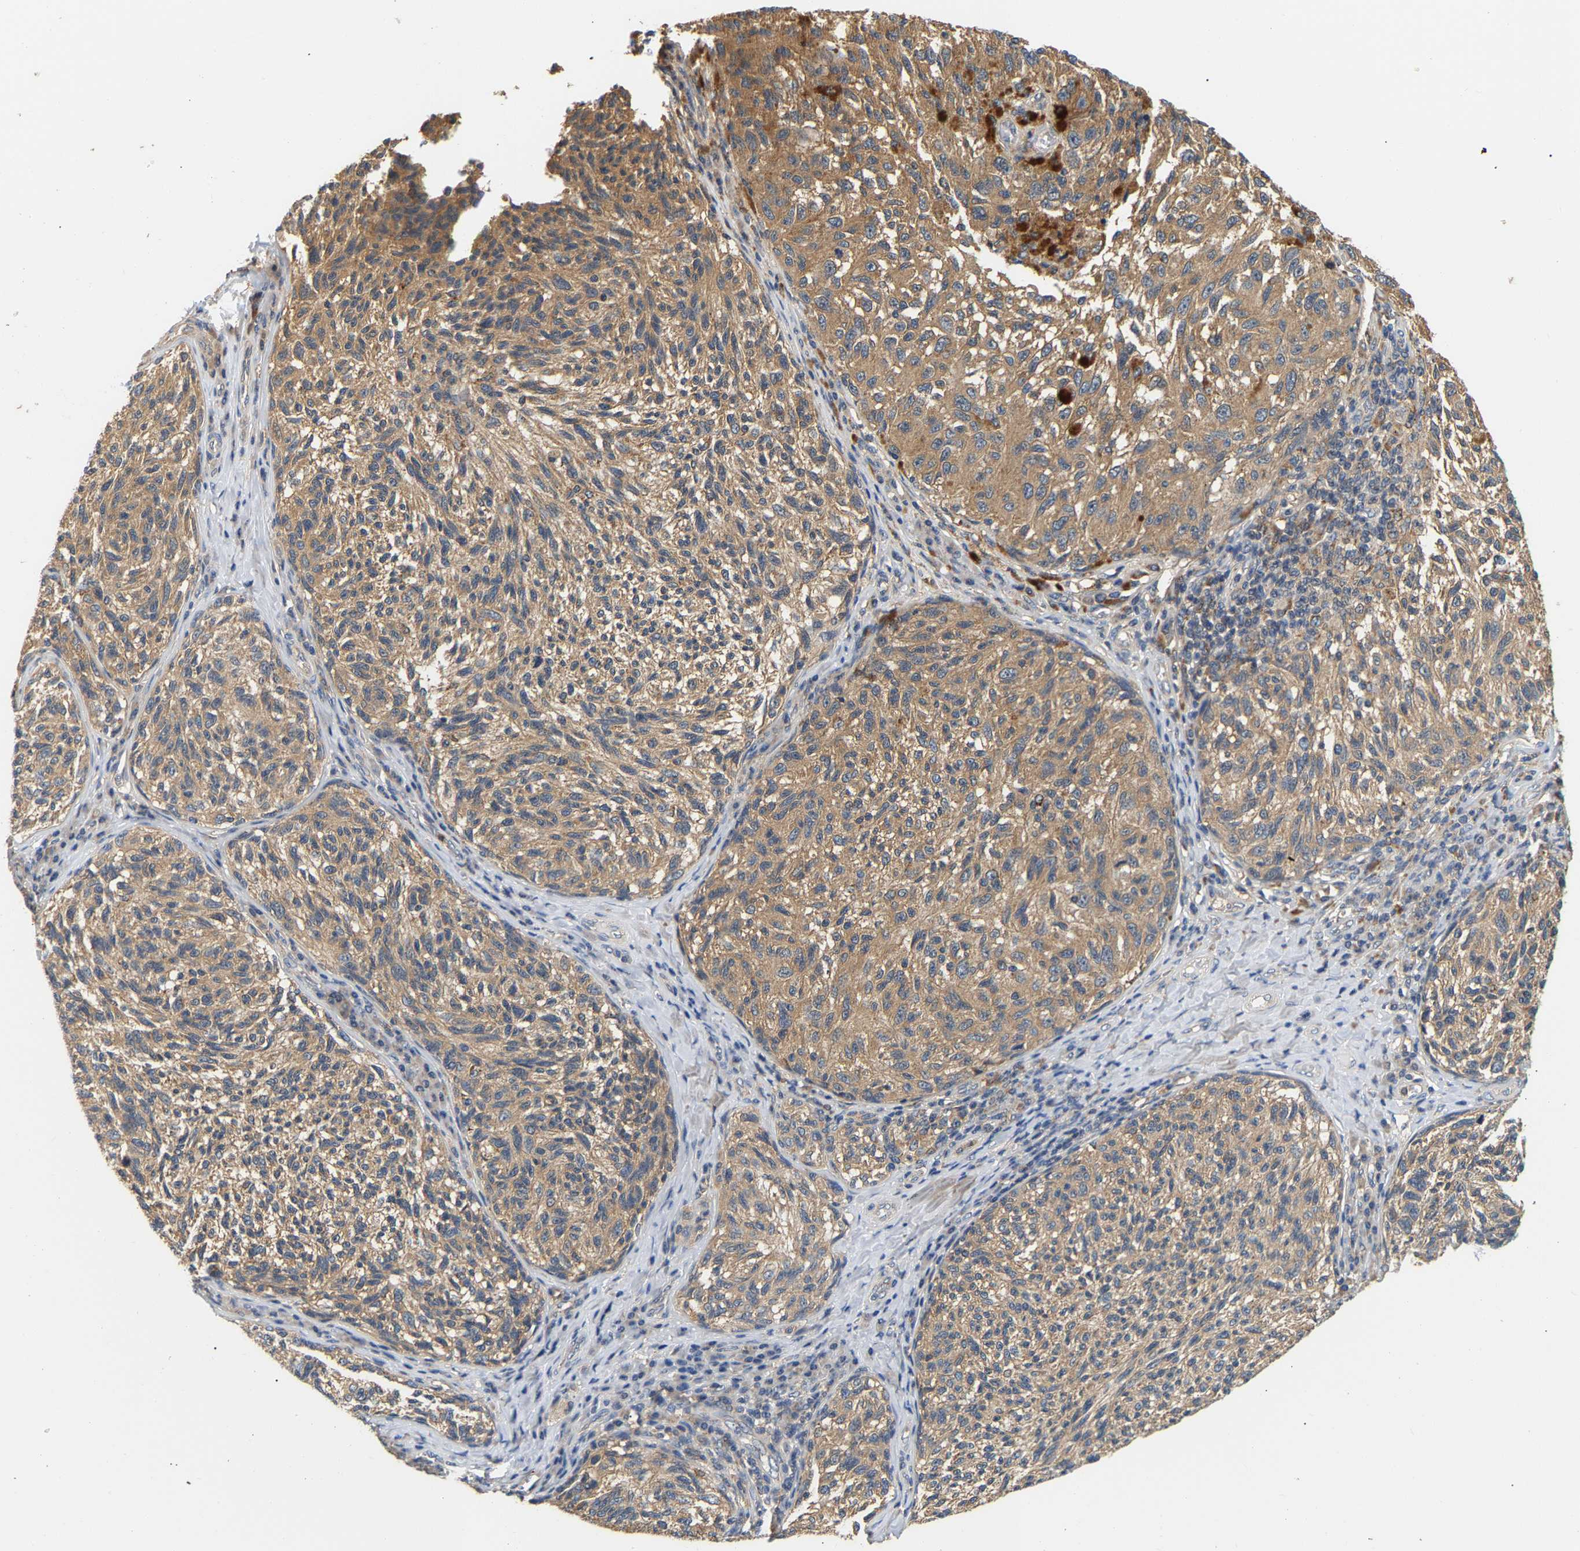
{"staining": {"intensity": "moderate", "quantity": ">75%", "location": "cytoplasmic/membranous"}, "tissue": "melanoma", "cell_type": "Tumor cells", "image_type": "cancer", "snomed": [{"axis": "morphology", "description": "Malignant melanoma, NOS"}, {"axis": "topography", "description": "Skin"}], "caption": "A medium amount of moderate cytoplasmic/membranous staining is seen in approximately >75% of tumor cells in malignant melanoma tissue.", "gene": "PPID", "patient": {"sex": "female", "age": 73}}